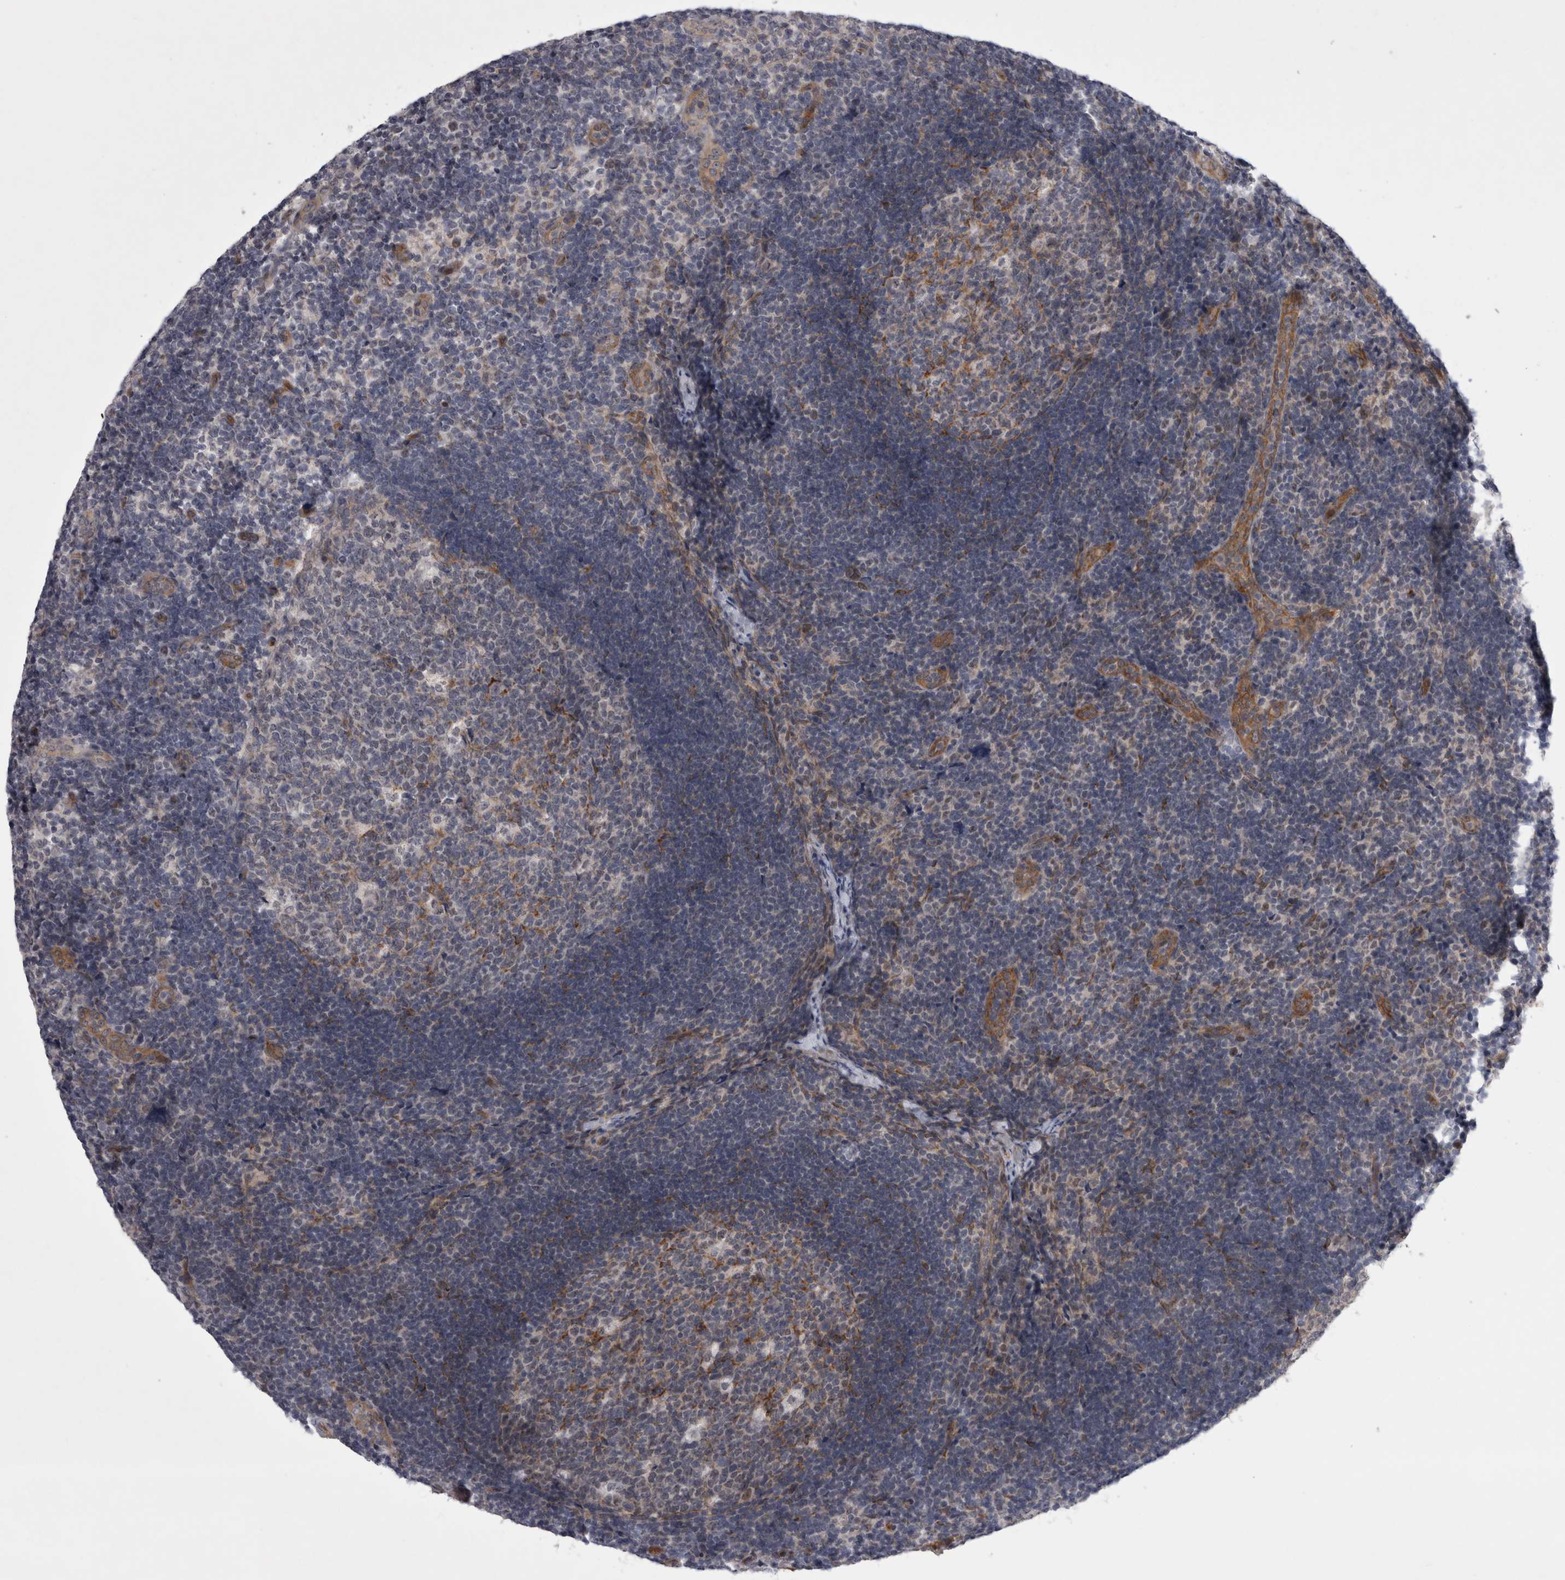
{"staining": {"intensity": "moderate", "quantity": "<25%", "location": "cytoplasmic/membranous"}, "tissue": "lymph node", "cell_type": "Germinal center cells", "image_type": "normal", "snomed": [{"axis": "morphology", "description": "Normal tissue, NOS"}, {"axis": "topography", "description": "Lymph node"}], "caption": "Protein analysis of normal lymph node demonstrates moderate cytoplasmic/membranous positivity in about <25% of germinal center cells. (Brightfield microscopy of DAB IHC at high magnification).", "gene": "PARP11", "patient": {"sex": "female", "age": 22}}